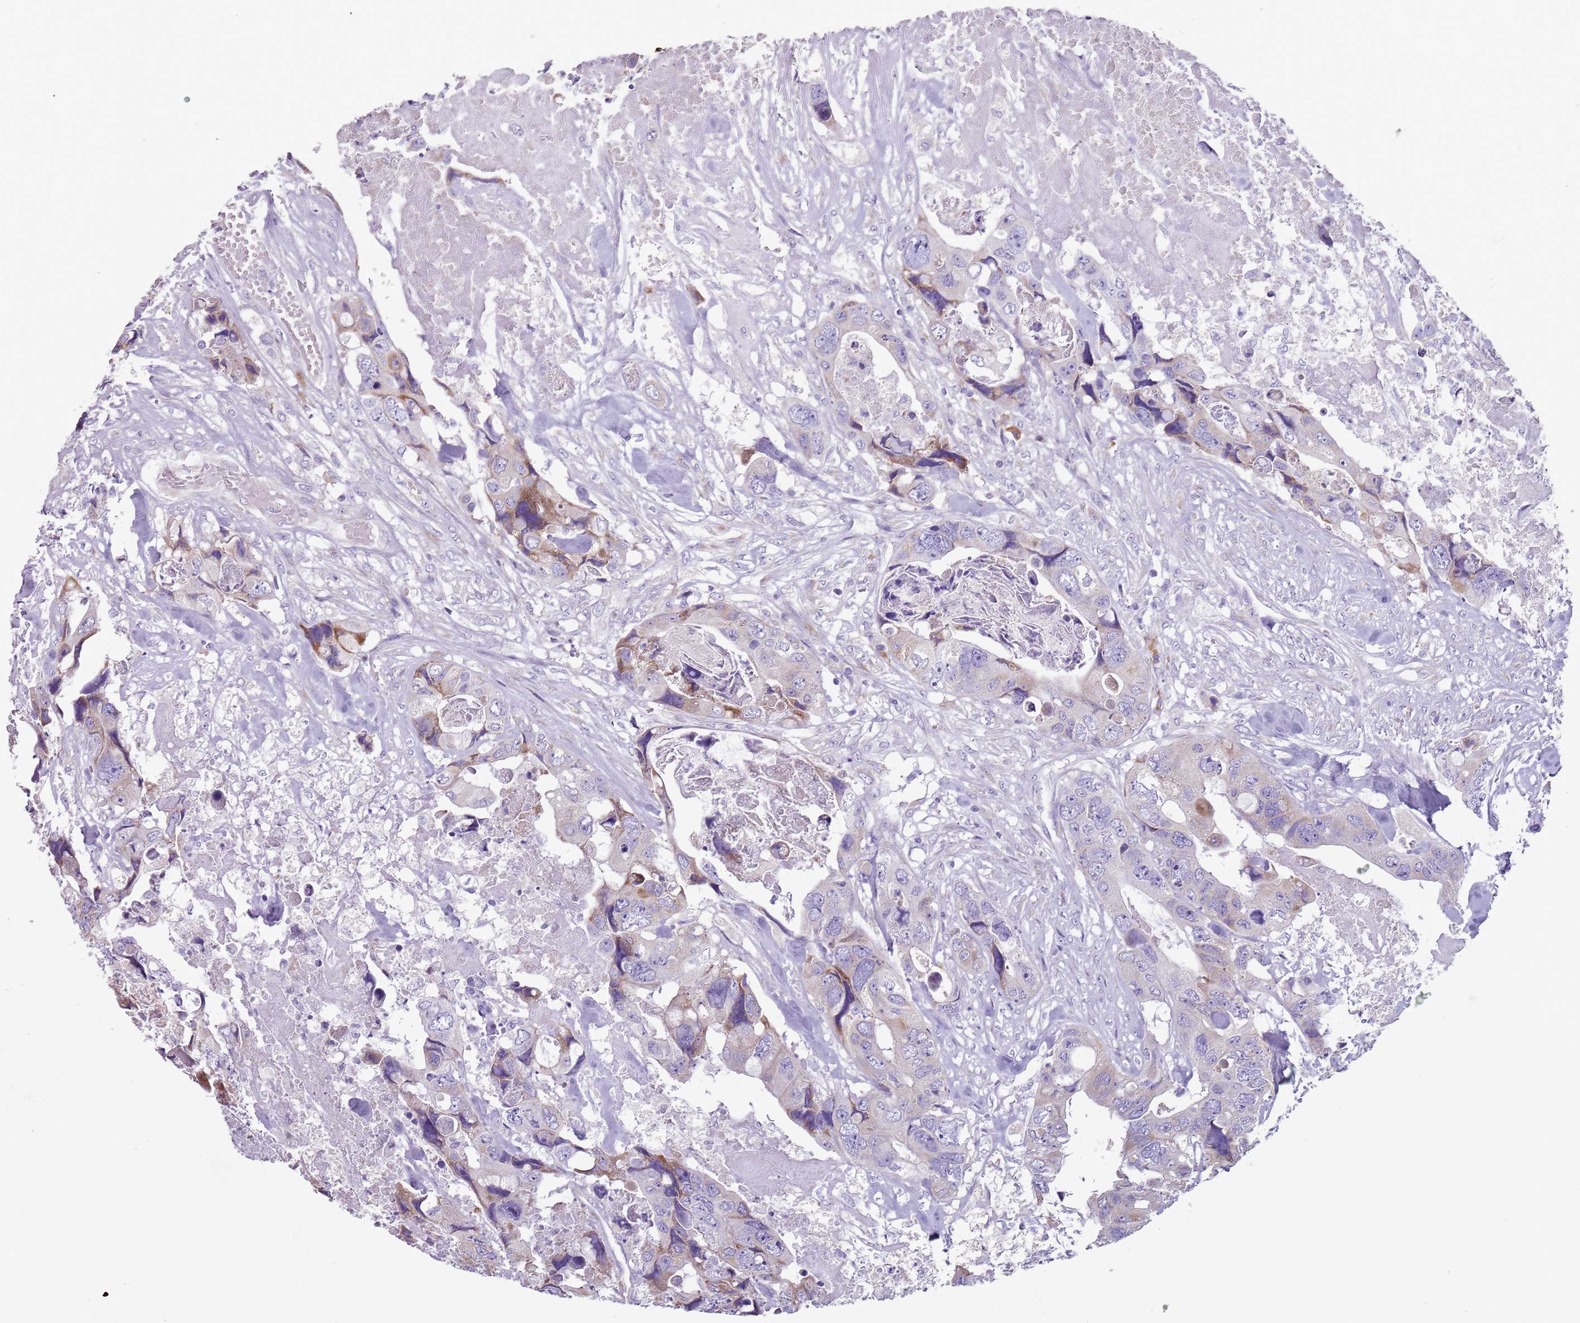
{"staining": {"intensity": "moderate", "quantity": "<25%", "location": "cytoplasmic/membranous"}, "tissue": "colorectal cancer", "cell_type": "Tumor cells", "image_type": "cancer", "snomed": [{"axis": "morphology", "description": "Adenocarcinoma, NOS"}, {"axis": "topography", "description": "Rectum"}], "caption": "Brown immunohistochemical staining in human colorectal cancer demonstrates moderate cytoplasmic/membranous staining in about <25% of tumor cells.", "gene": "HYOU1", "patient": {"sex": "male", "age": 57}}